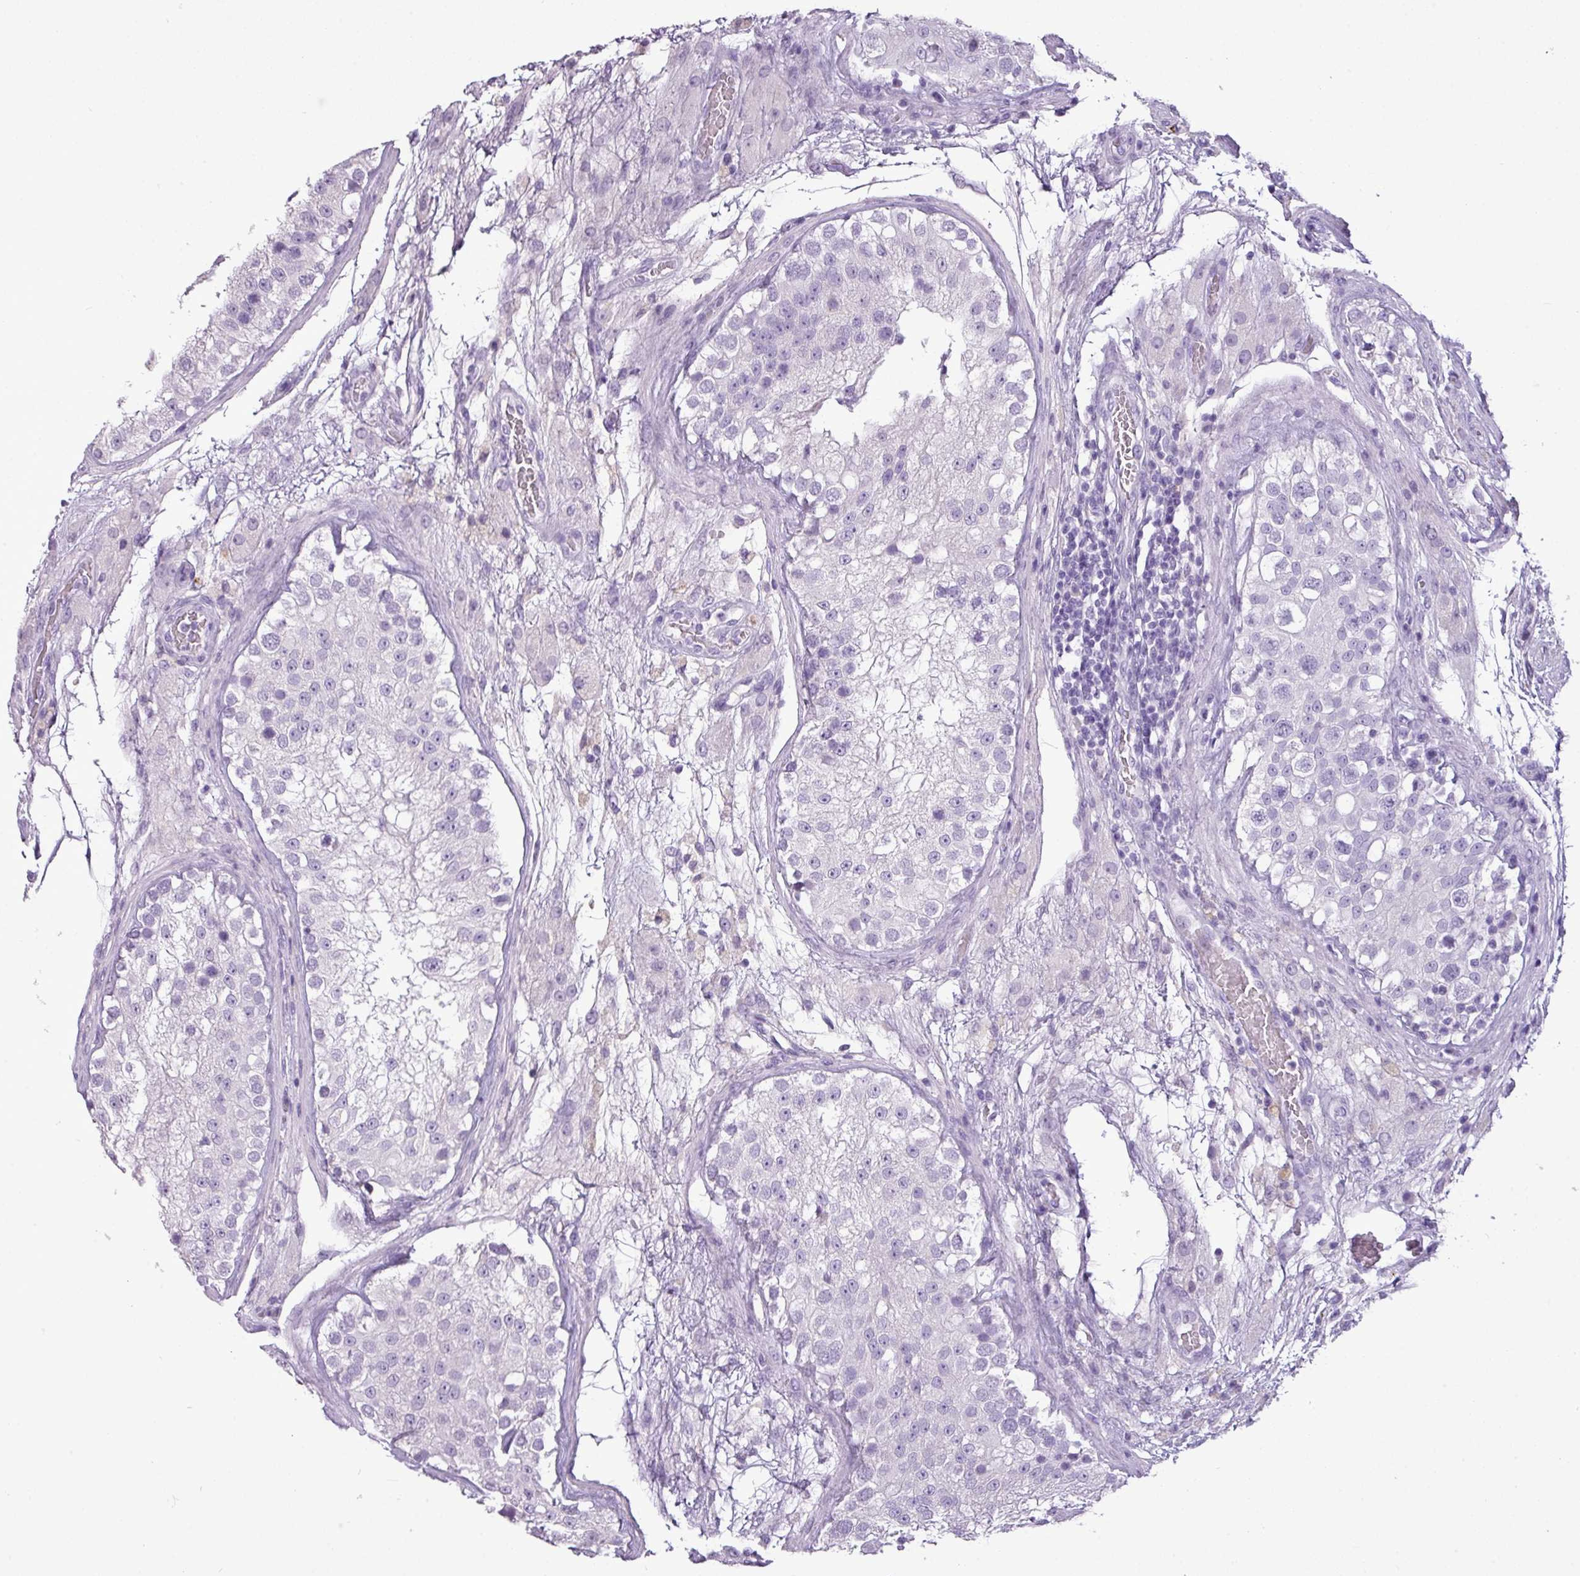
{"staining": {"intensity": "negative", "quantity": "none", "location": "none"}, "tissue": "testis", "cell_type": "Cells in seminiferous ducts", "image_type": "normal", "snomed": [{"axis": "morphology", "description": "Normal tissue, NOS"}, {"axis": "topography", "description": "Testis"}], "caption": "Immunohistochemistry (IHC) photomicrograph of benign testis: human testis stained with DAB demonstrates no significant protein positivity in cells in seminiferous ducts.", "gene": "TMEM91", "patient": {"sex": "male", "age": 26}}